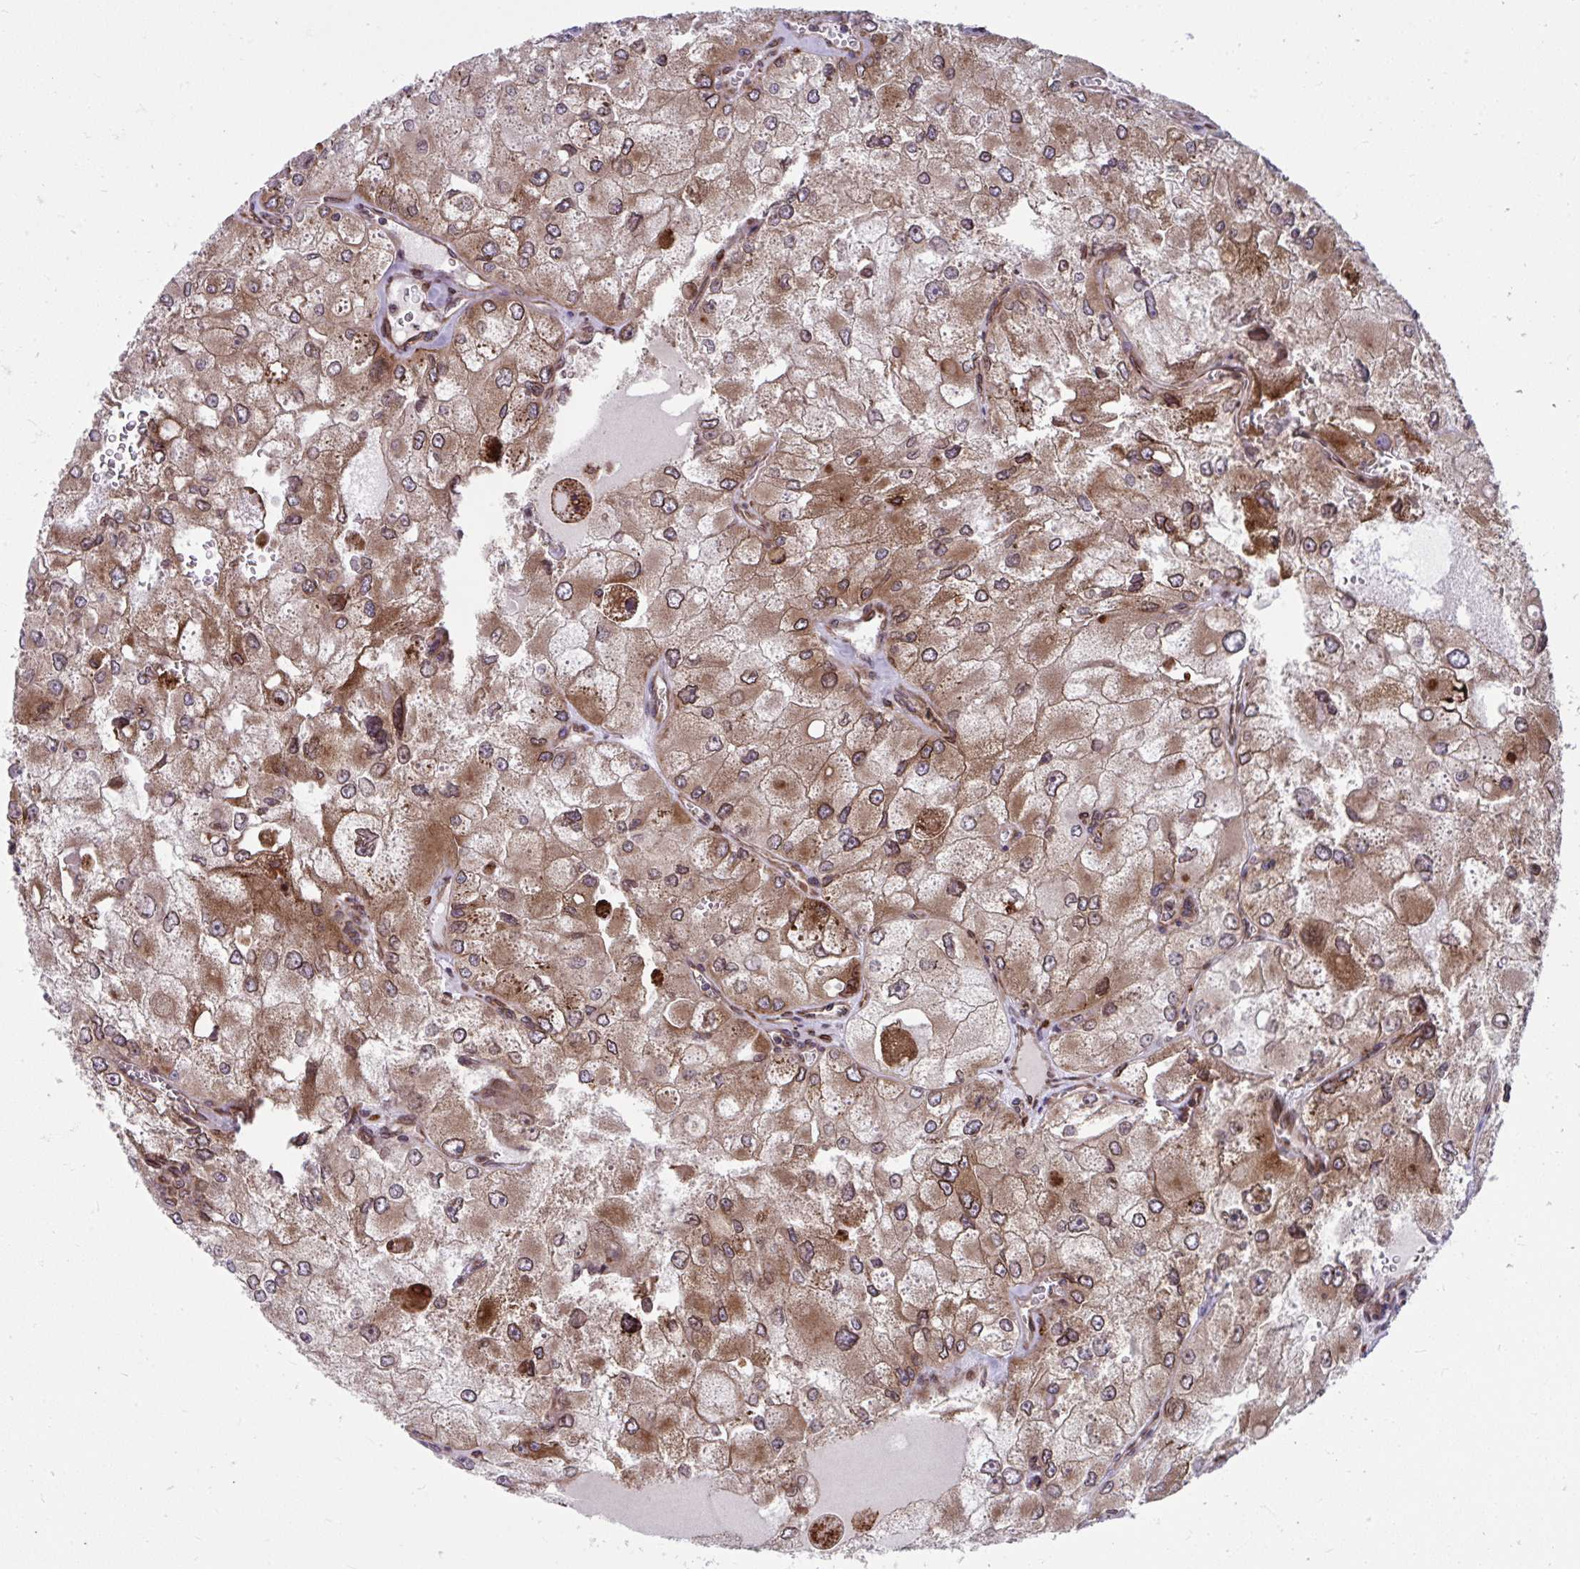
{"staining": {"intensity": "moderate", "quantity": ">75%", "location": "cytoplasmic/membranous"}, "tissue": "renal cancer", "cell_type": "Tumor cells", "image_type": "cancer", "snomed": [{"axis": "morphology", "description": "Adenocarcinoma, NOS"}, {"axis": "topography", "description": "Kidney"}], "caption": "The image shows staining of renal cancer (adenocarcinoma), revealing moderate cytoplasmic/membranous protein expression (brown color) within tumor cells. (Stains: DAB (3,3'-diaminobenzidine) in brown, nuclei in blue, Microscopy: brightfield microscopy at high magnification).", "gene": "STIM2", "patient": {"sex": "female", "age": 70}}